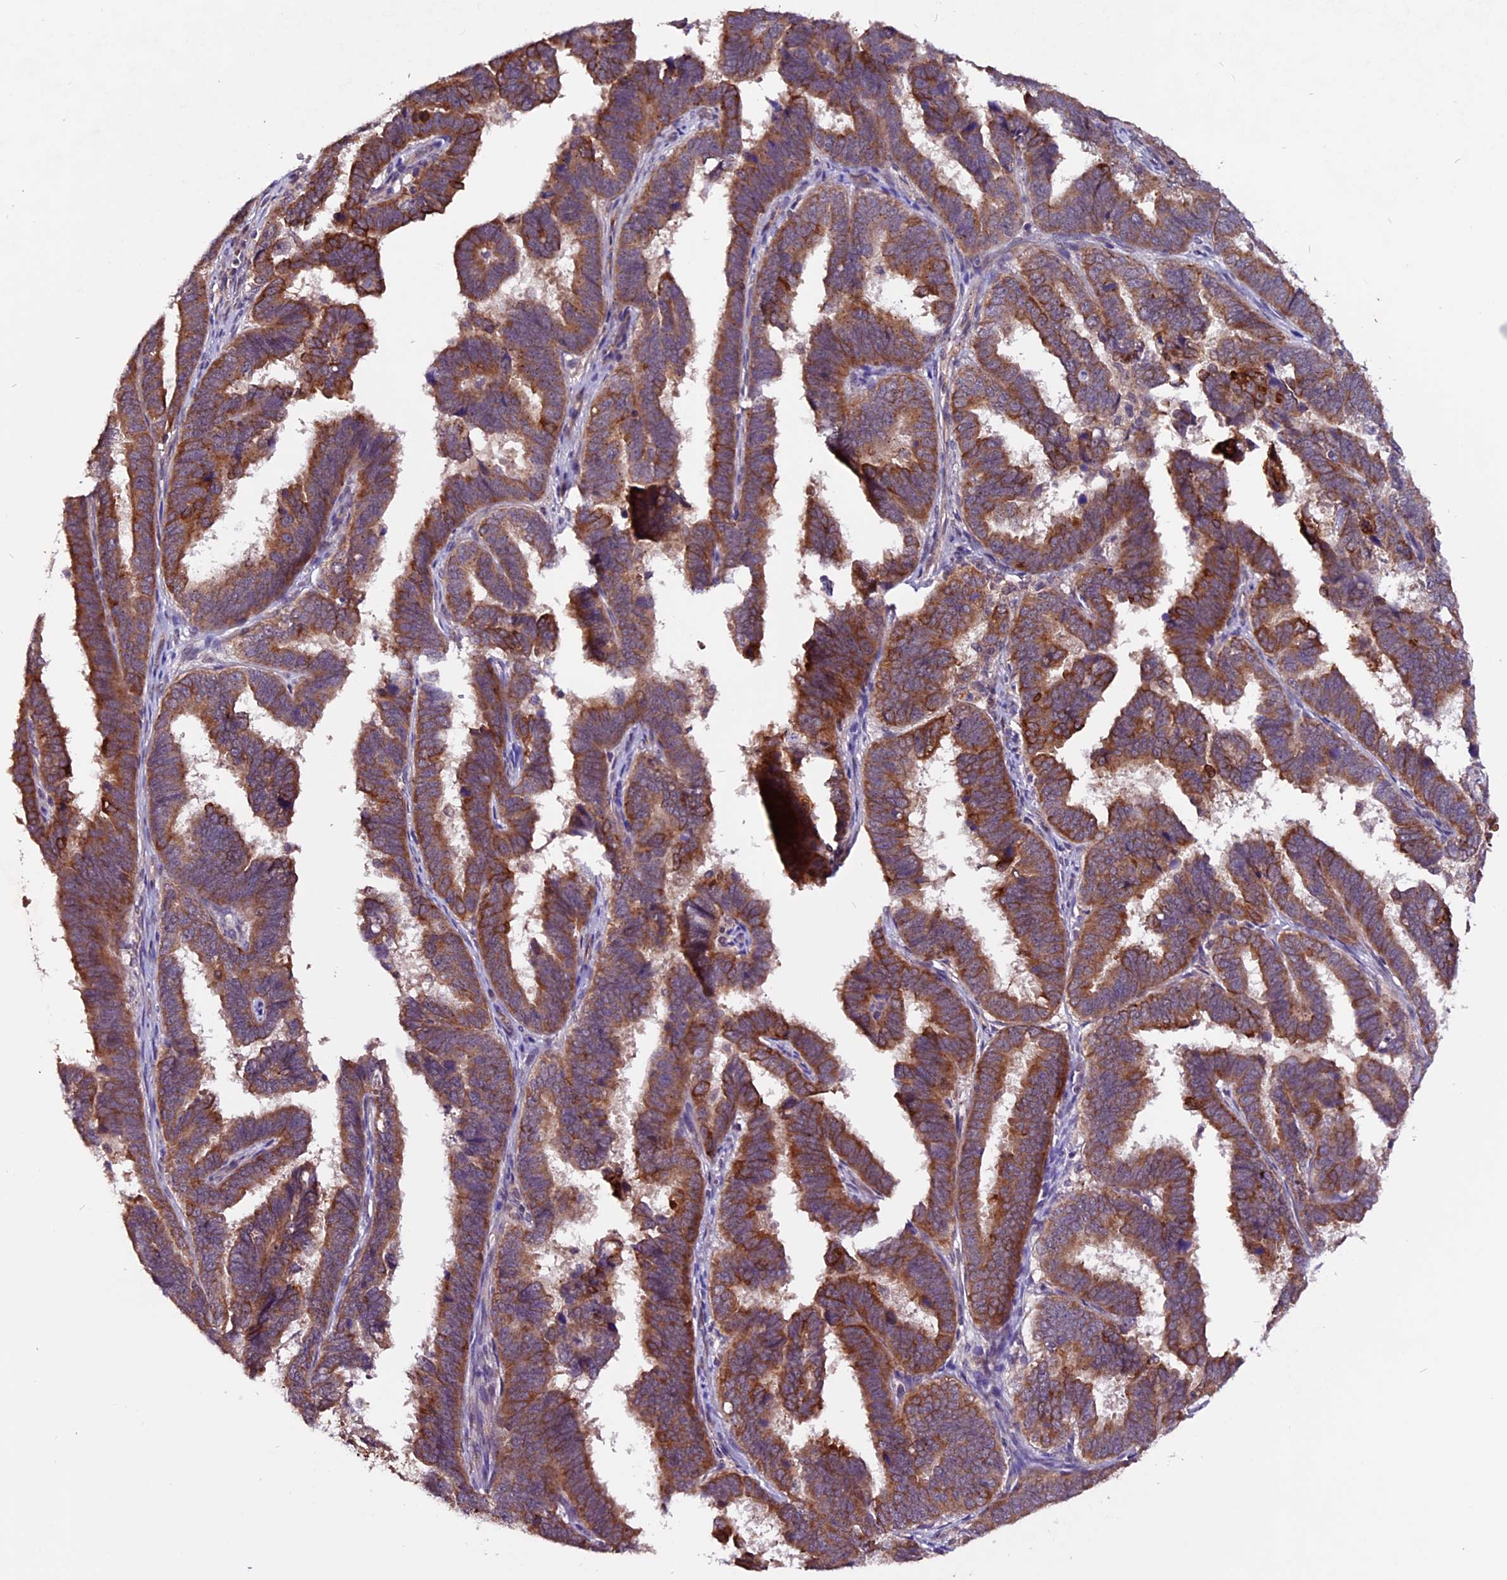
{"staining": {"intensity": "strong", "quantity": ">75%", "location": "cytoplasmic/membranous"}, "tissue": "endometrial cancer", "cell_type": "Tumor cells", "image_type": "cancer", "snomed": [{"axis": "morphology", "description": "Adenocarcinoma, NOS"}, {"axis": "topography", "description": "Endometrium"}], "caption": "This is an image of immunohistochemistry (IHC) staining of endometrial adenocarcinoma, which shows strong staining in the cytoplasmic/membranous of tumor cells.", "gene": "RINL", "patient": {"sex": "female", "age": 75}}